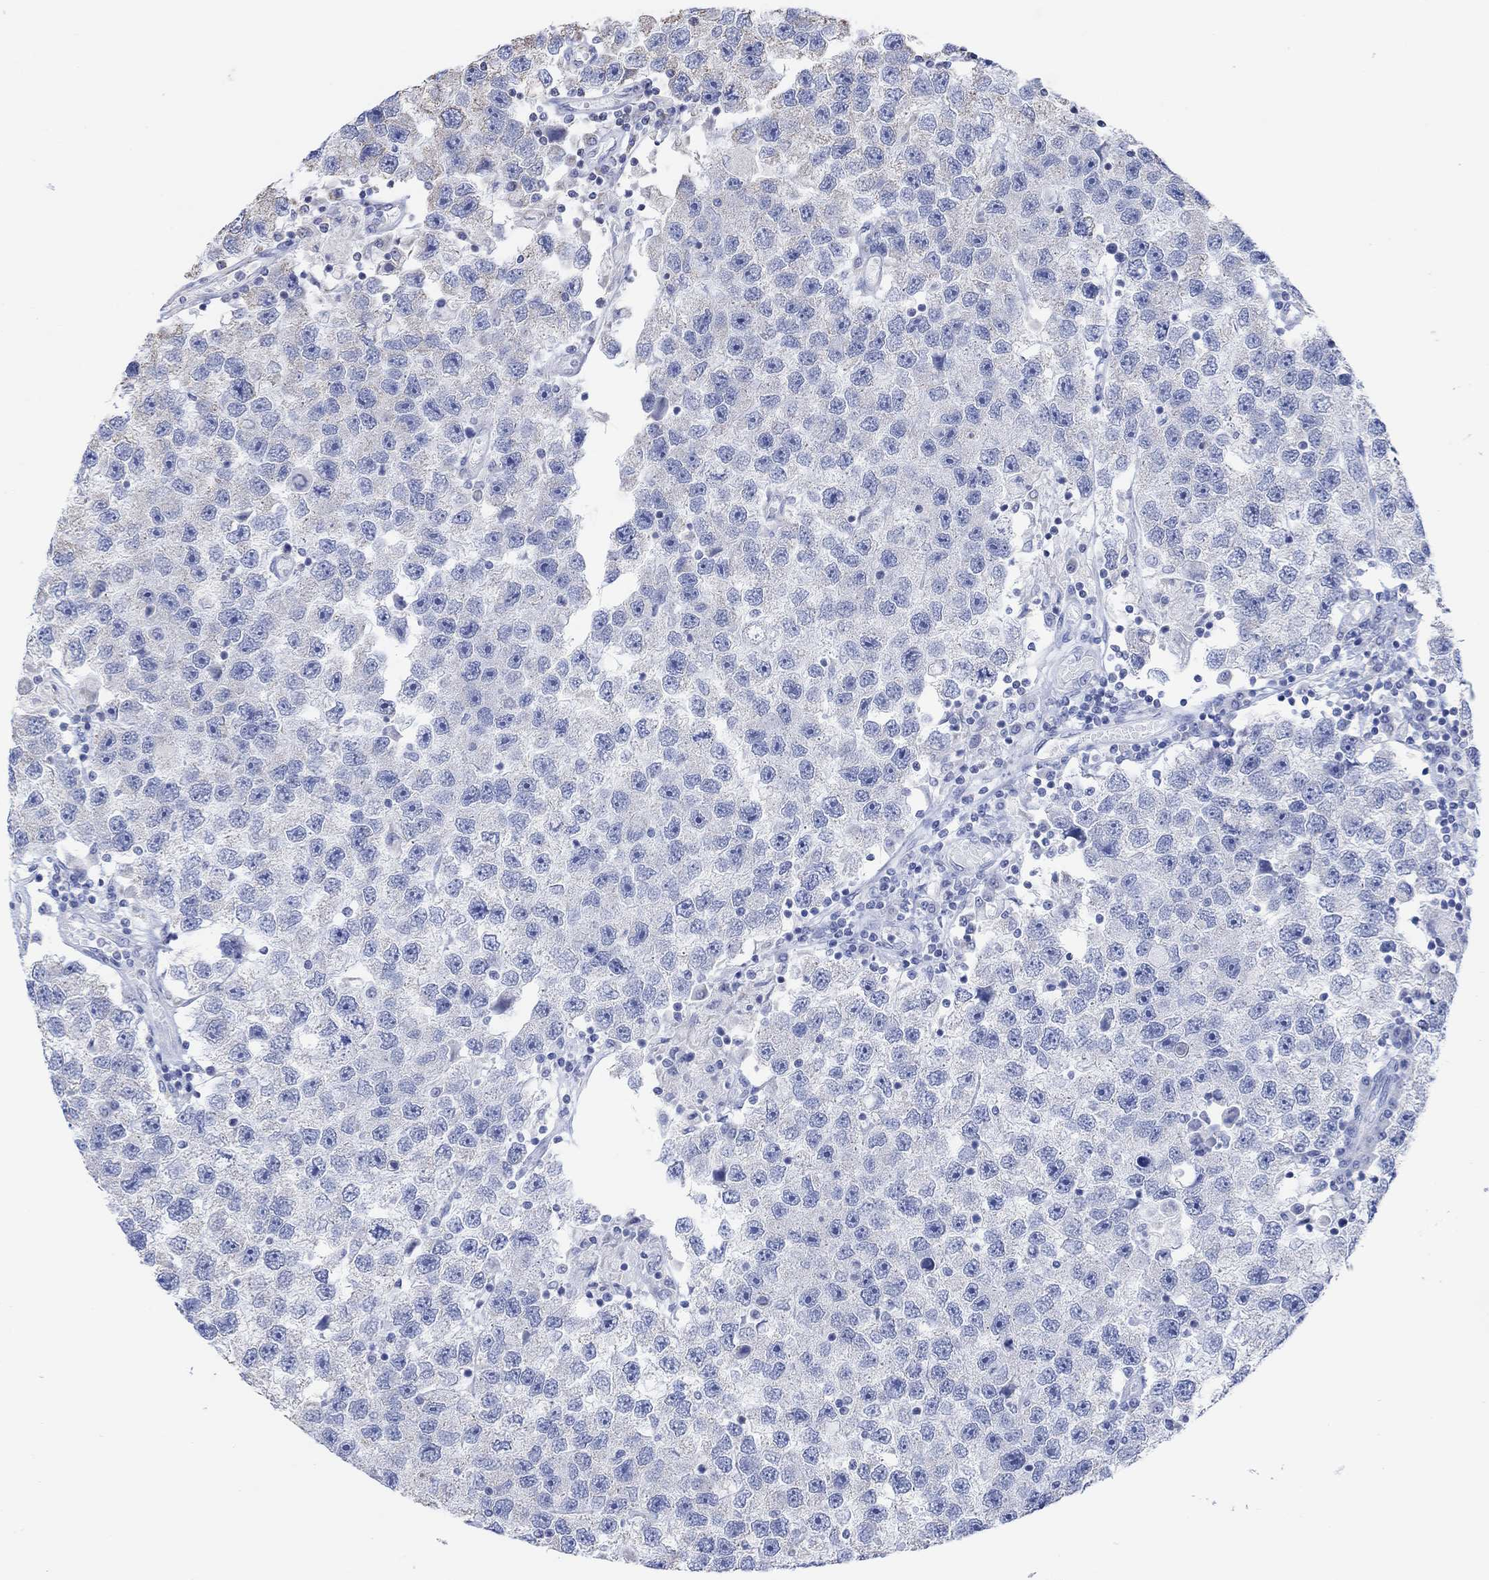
{"staining": {"intensity": "negative", "quantity": "none", "location": "none"}, "tissue": "testis cancer", "cell_type": "Tumor cells", "image_type": "cancer", "snomed": [{"axis": "morphology", "description": "Seminoma, NOS"}, {"axis": "topography", "description": "Testis"}], "caption": "Immunohistochemistry image of testis cancer (seminoma) stained for a protein (brown), which reveals no positivity in tumor cells.", "gene": "SYT12", "patient": {"sex": "male", "age": 26}}